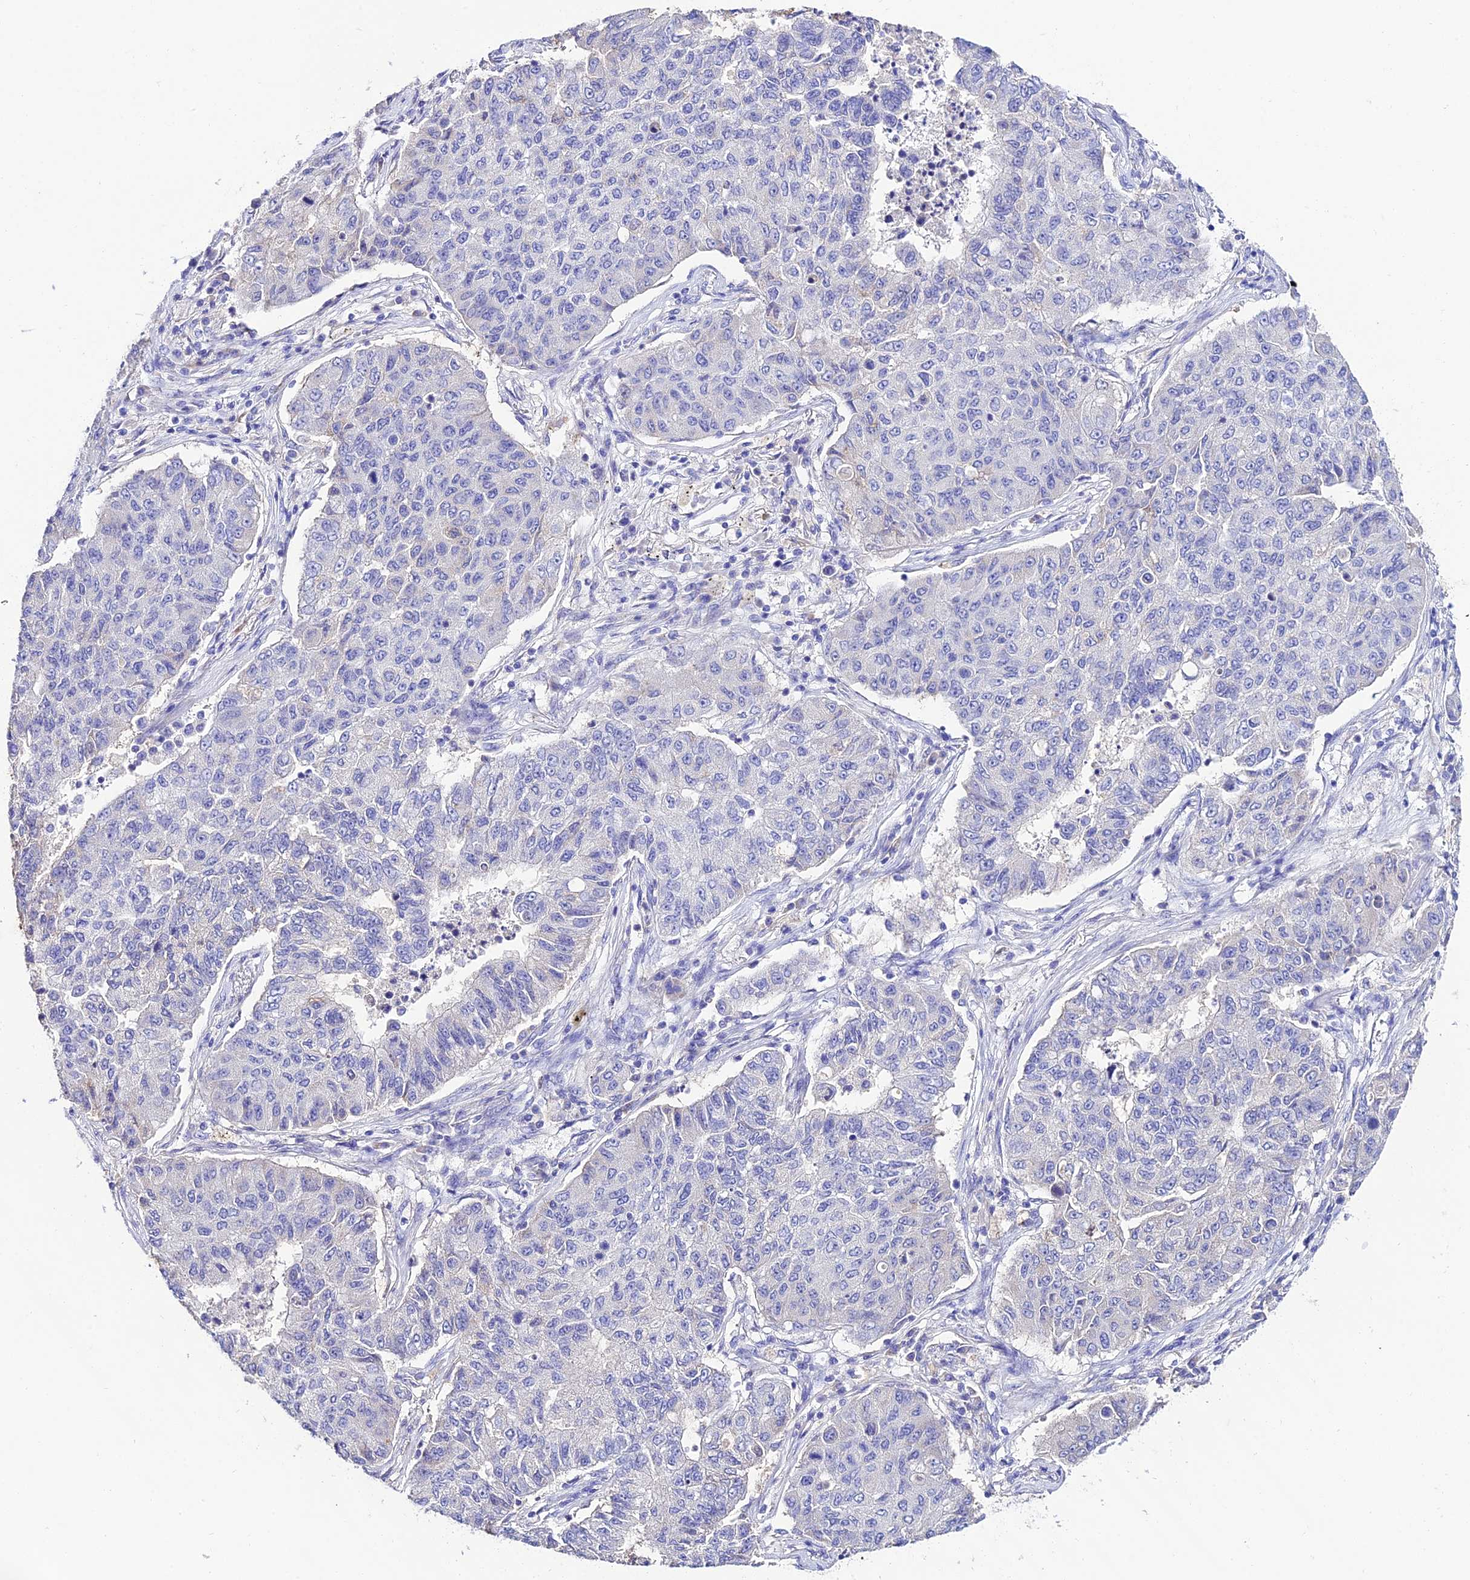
{"staining": {"intensity": "negative", "quantity": "none", "location": "none"}, "tissue": "lung cancer", "cell_type": "Tumor cells", "image_type": "cancer", "snomed": [{"axis": "morphology", "description": "Squamous cell carcinoma, NOS"}, {"axis": "topography", "description": "Lung"}], "caption": "Tumor cells are negative for protein expression in human lung cancer.", "gene": "NLRP6", "patient": {"sex": "male", "age": 74}}